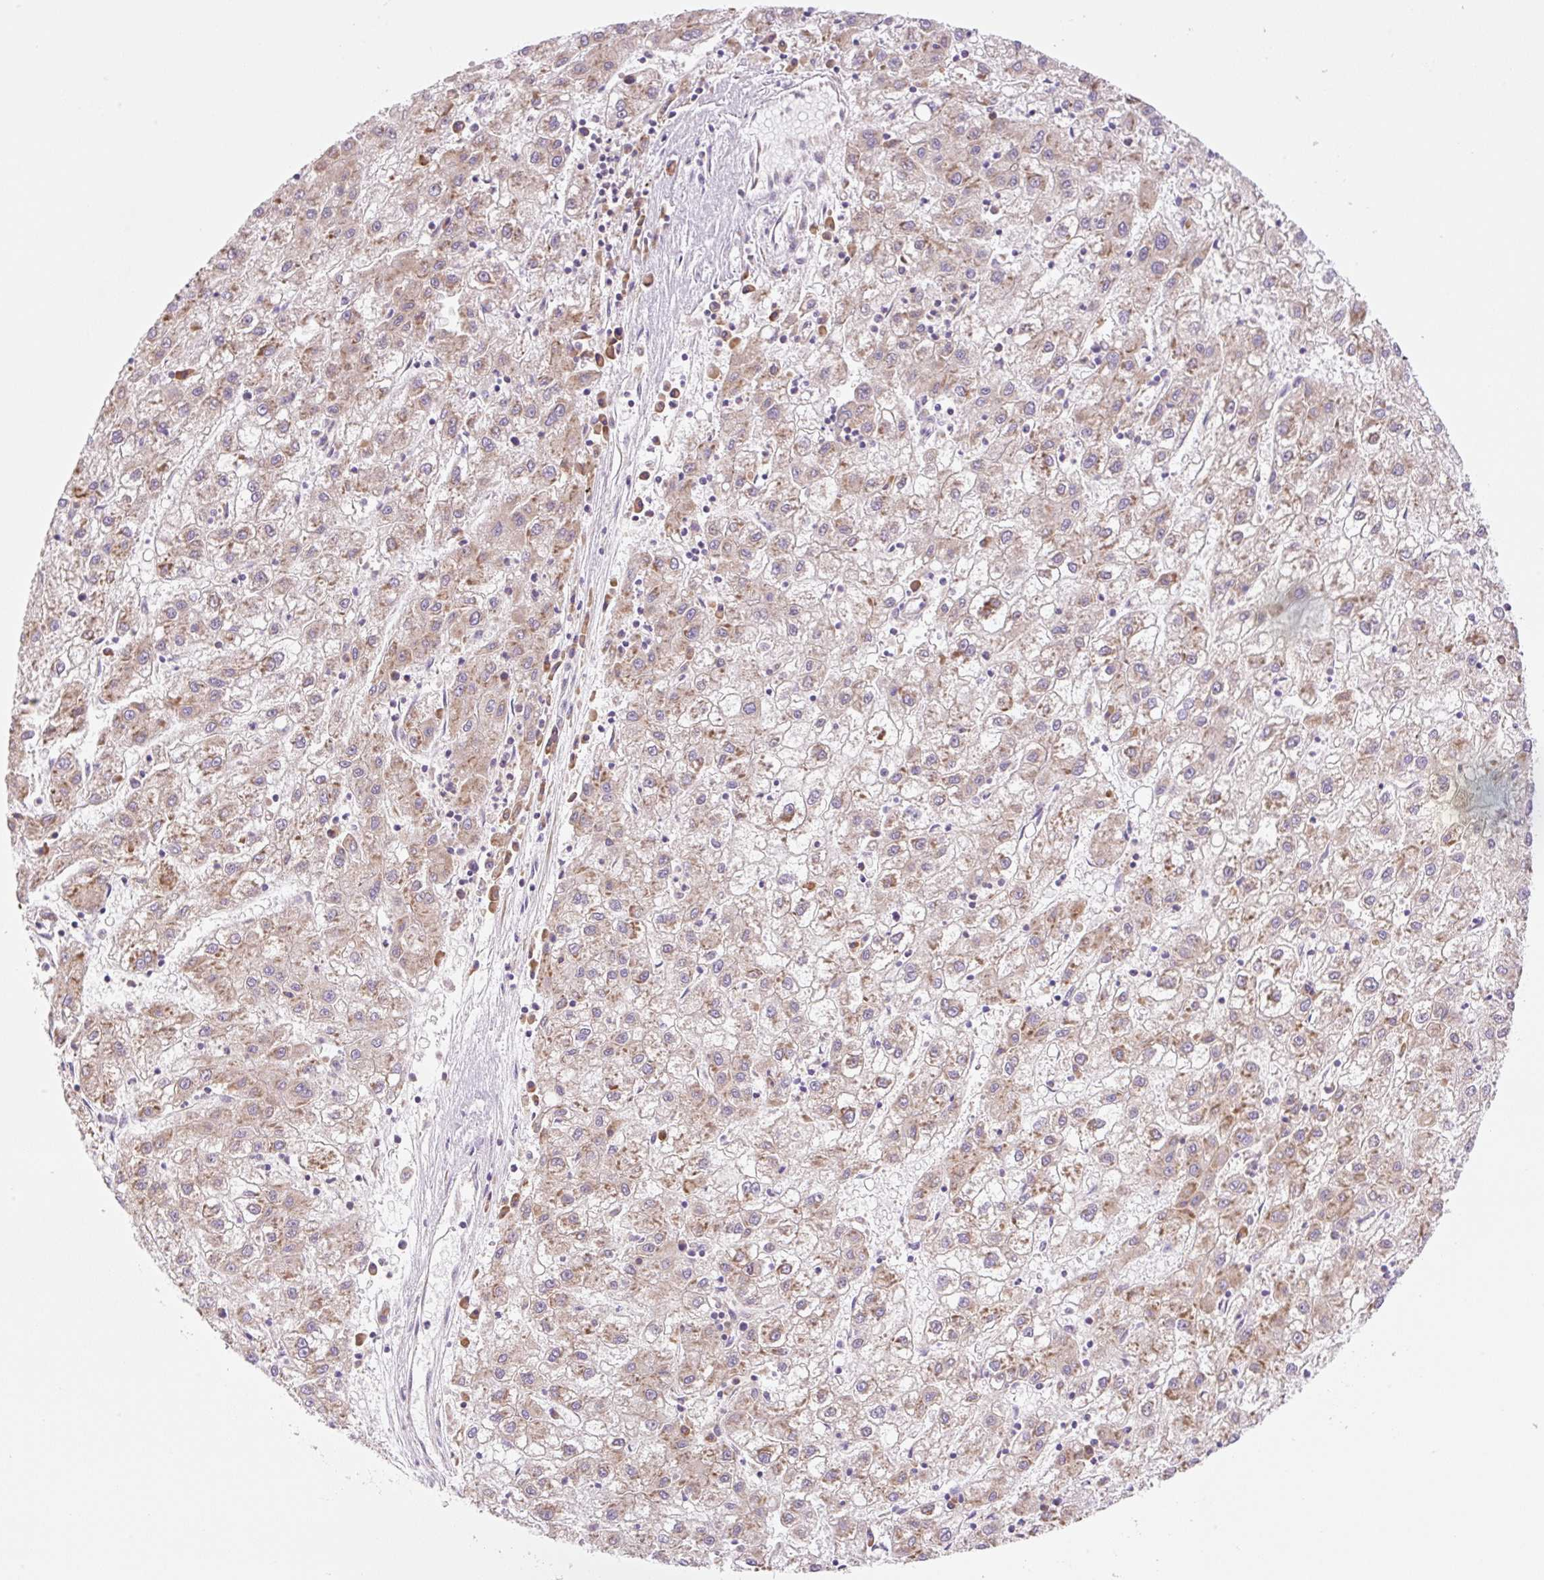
{"staining": {"intensity": "weak", "quantity": ">75%", "location": "cytoplasmic/membranous"}, "tissue": "liver cancer", "cell_type": "Tumor cells", "image_type": "cancer", "snomed": [{"axis": "morphology", "description": "Carcinoma, Hepatocellular, NOS"}, {"axis": "topography", "description": "Liver"}], "caption": "Protein staining of hepatocellular carcinoma (liver) tissue exhibits weak cytoplasmic/membranous staining in about >75% of tumor cells.", "gene": "RPL18A", "patient": {"sex": "male", "age": 72}}